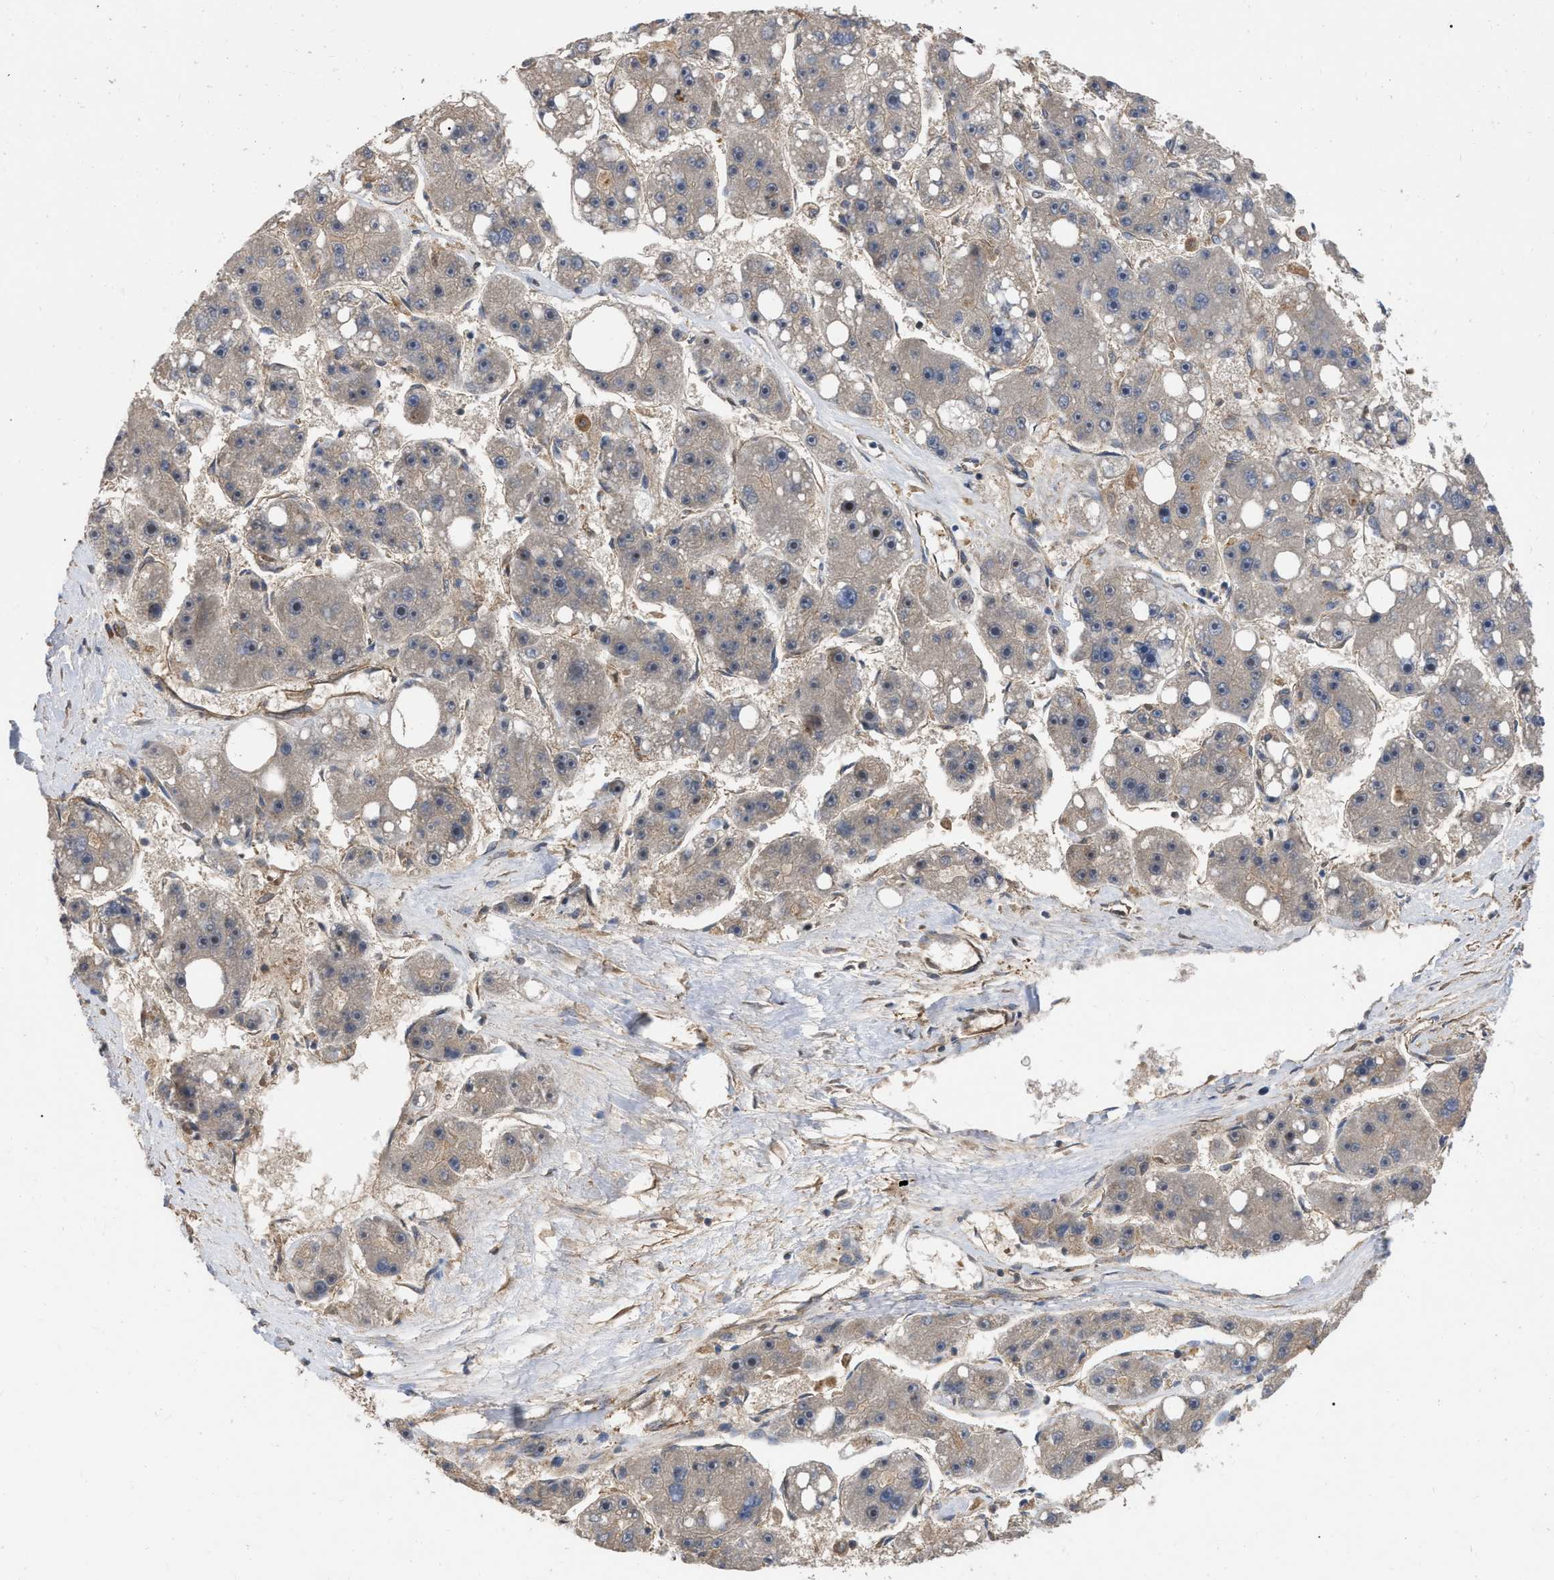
{"staining": {"intensity": "weak", "quantity": "<25%", "location": "cytoplasmic/membranous"}, "tissue": "liver cancer", "cell_type": "Tumor cells", "image_type": "cancer", "snomed": [{"axis": "morphology", "description": "Carcinoma, Hepatocellular, NOS"}, {"axis": "topography", "description": "Liver"}], "caption": "A high-resolution micrograph shows IHC staining of hepatocellular carcinoma (liver), which exhibits no significant staining in tumor cells.", "gene": "RABEP1", "patient": {"sex": "female", "age": 61}}